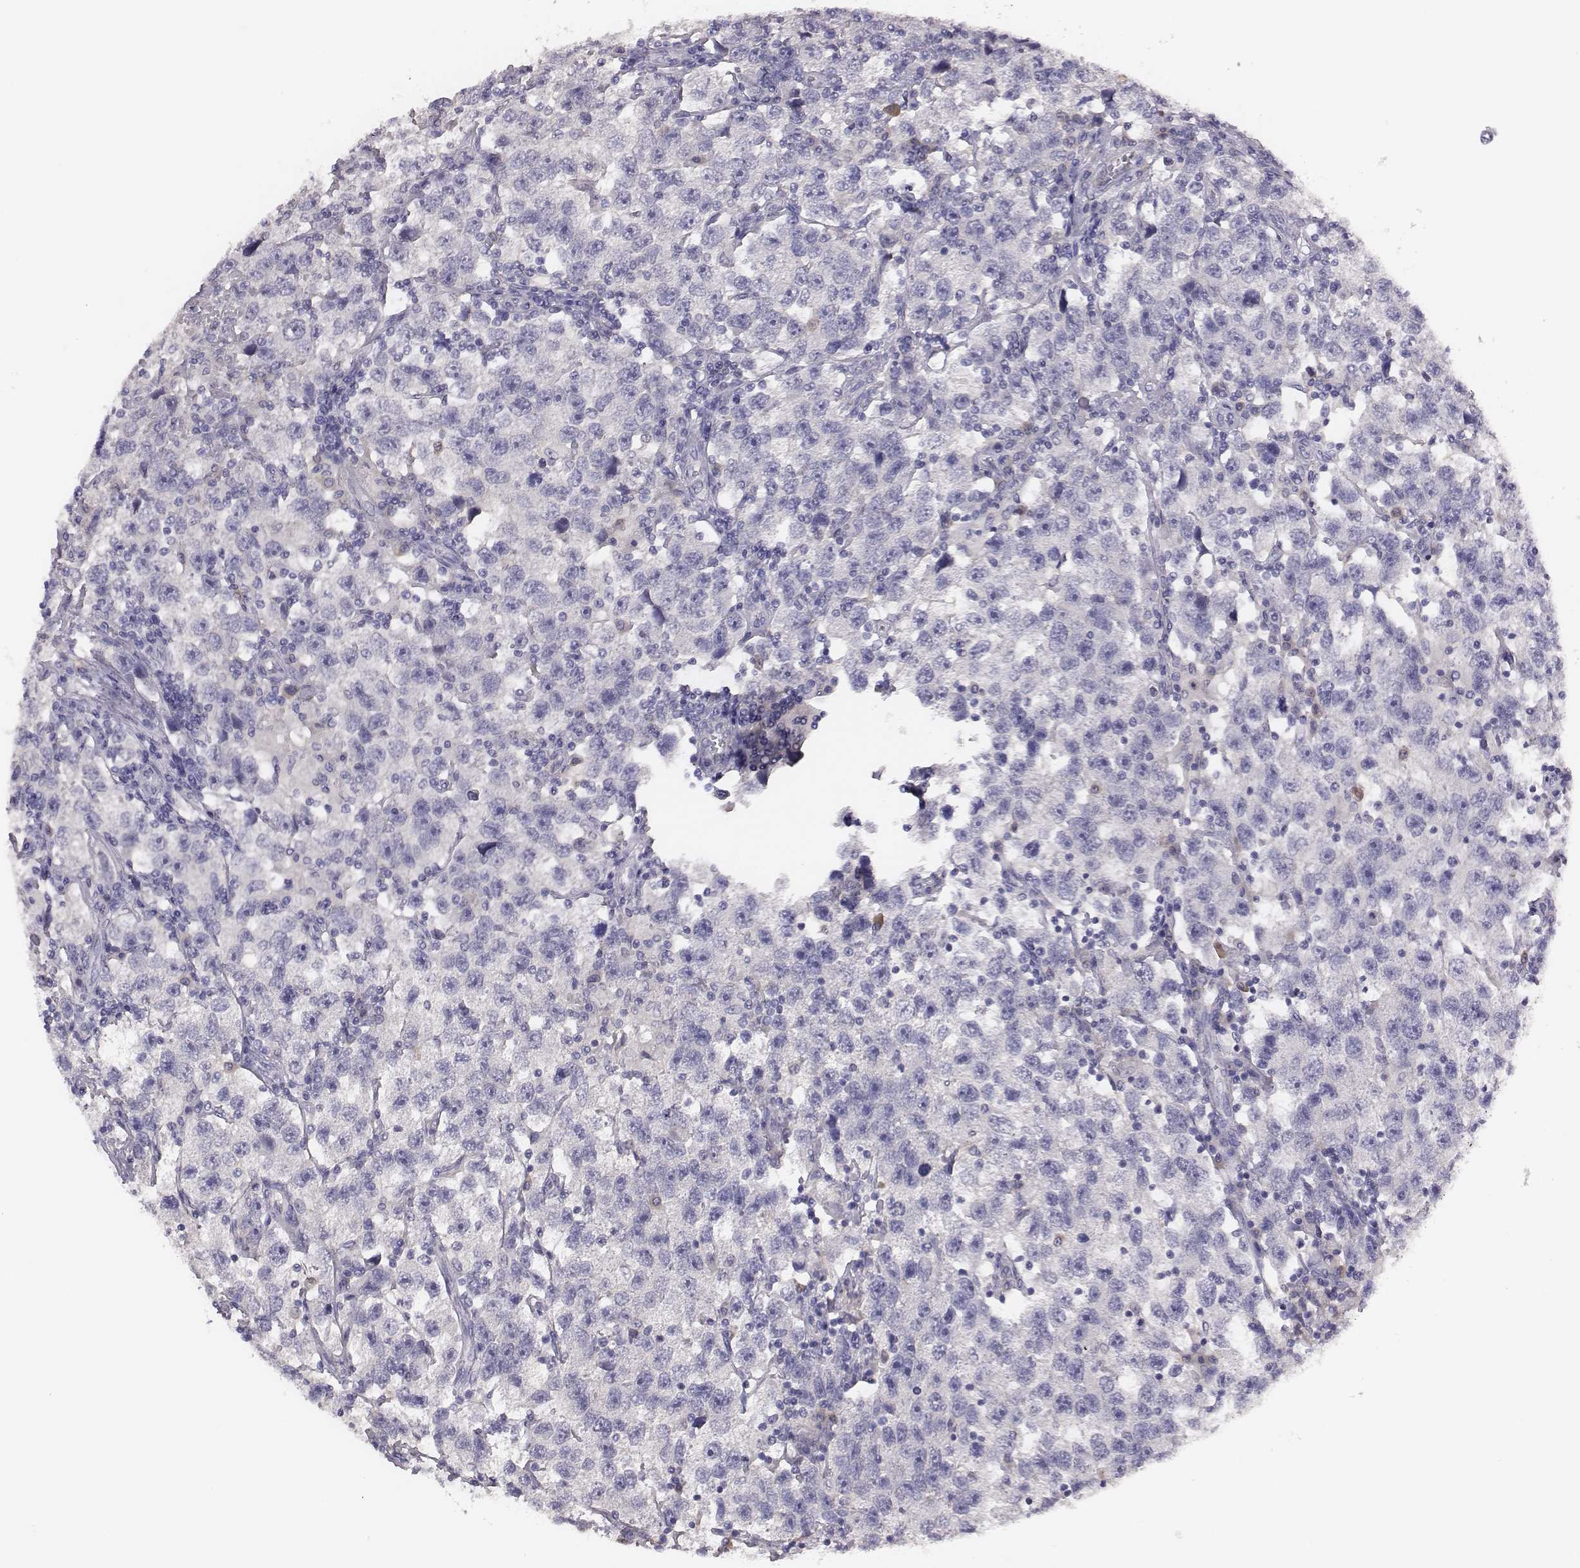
{"staining": {"intensity": "negative", "quantity": "none", "location": "none"}, "tissue": "testis cancer", "cell_type": "Tumor cells", "image_type": "cancer", "snomed": [{"axis": "morphology", "description": "Seminoma, NOS"}, {"axis": "topography", "description": "Testis"}], "caption": "Tumor cells are negative for brown protein staining in testis seminoma. (DAB immunohistochemistry with hematoxylin counter stain).", "gene": "EN1", "patient": {"sex": "male", "age": 26}}